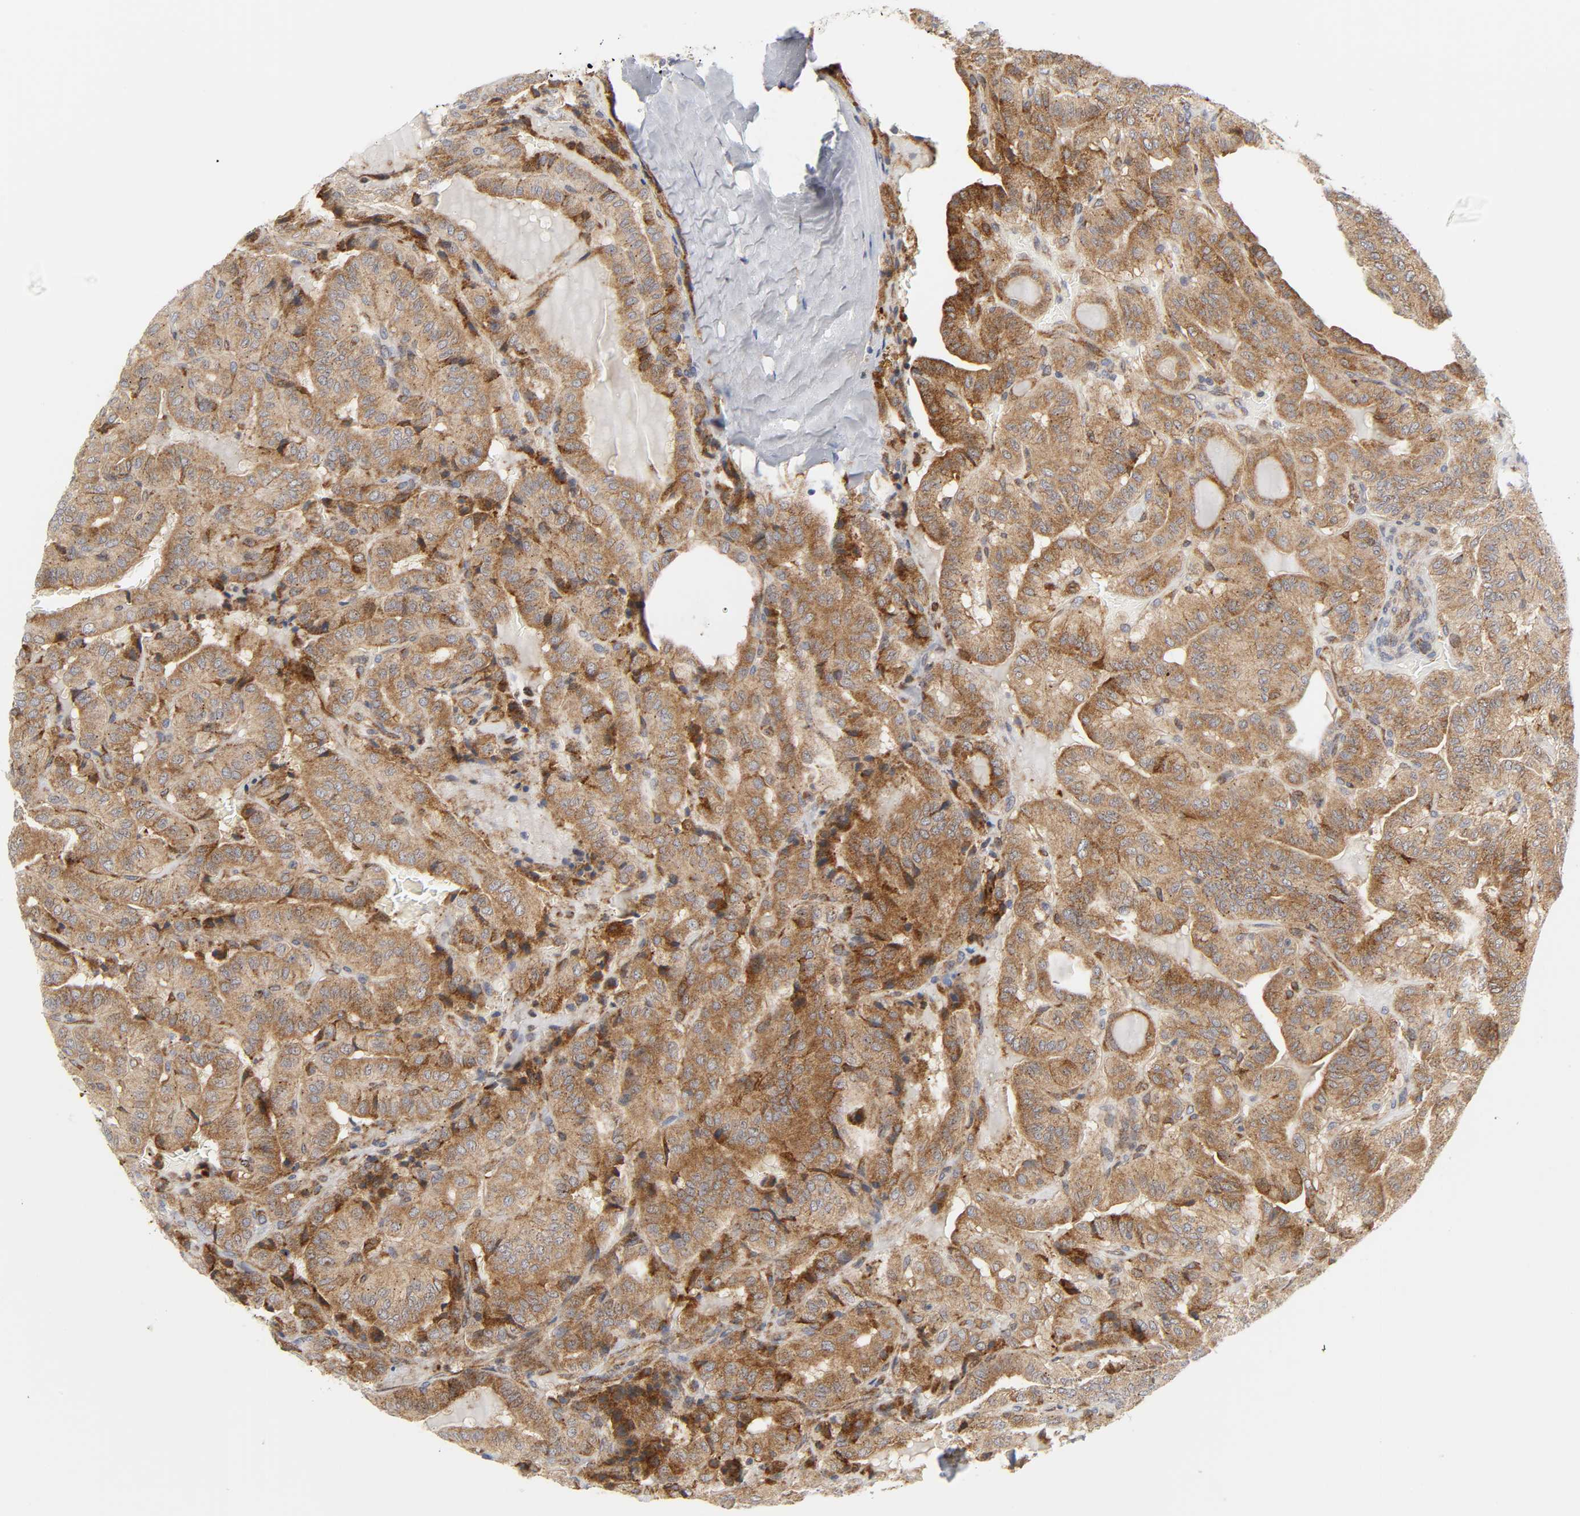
{"staining": {"intensity": "moderate", "quantity": ">75%", "location": "cytoplasmic/membranous"}, "tissue": "thyroid cancer", "cell_type": "Tumor cells", "image_type": "cancer", "snomed": [{"axis": "morphology", "description": "Papillary adenocarcinoma, NOS"}, {"axis": "topography", "description": "Thyroid gland"}], "caption": "An IHC photomicrograph of tumor tissue is shown. Protein staining in brown highlights moderate cytoplasmic/membranous positivity in papillary adenocarcinoma (thyroid) within tumor cells. The staining is performed using DAB brown chromogen to label protein expression. The nuclei are counter-stained blue using hematoxylin.", "gene": "BAX", "patient": {"sex": "male", "age": 77}}